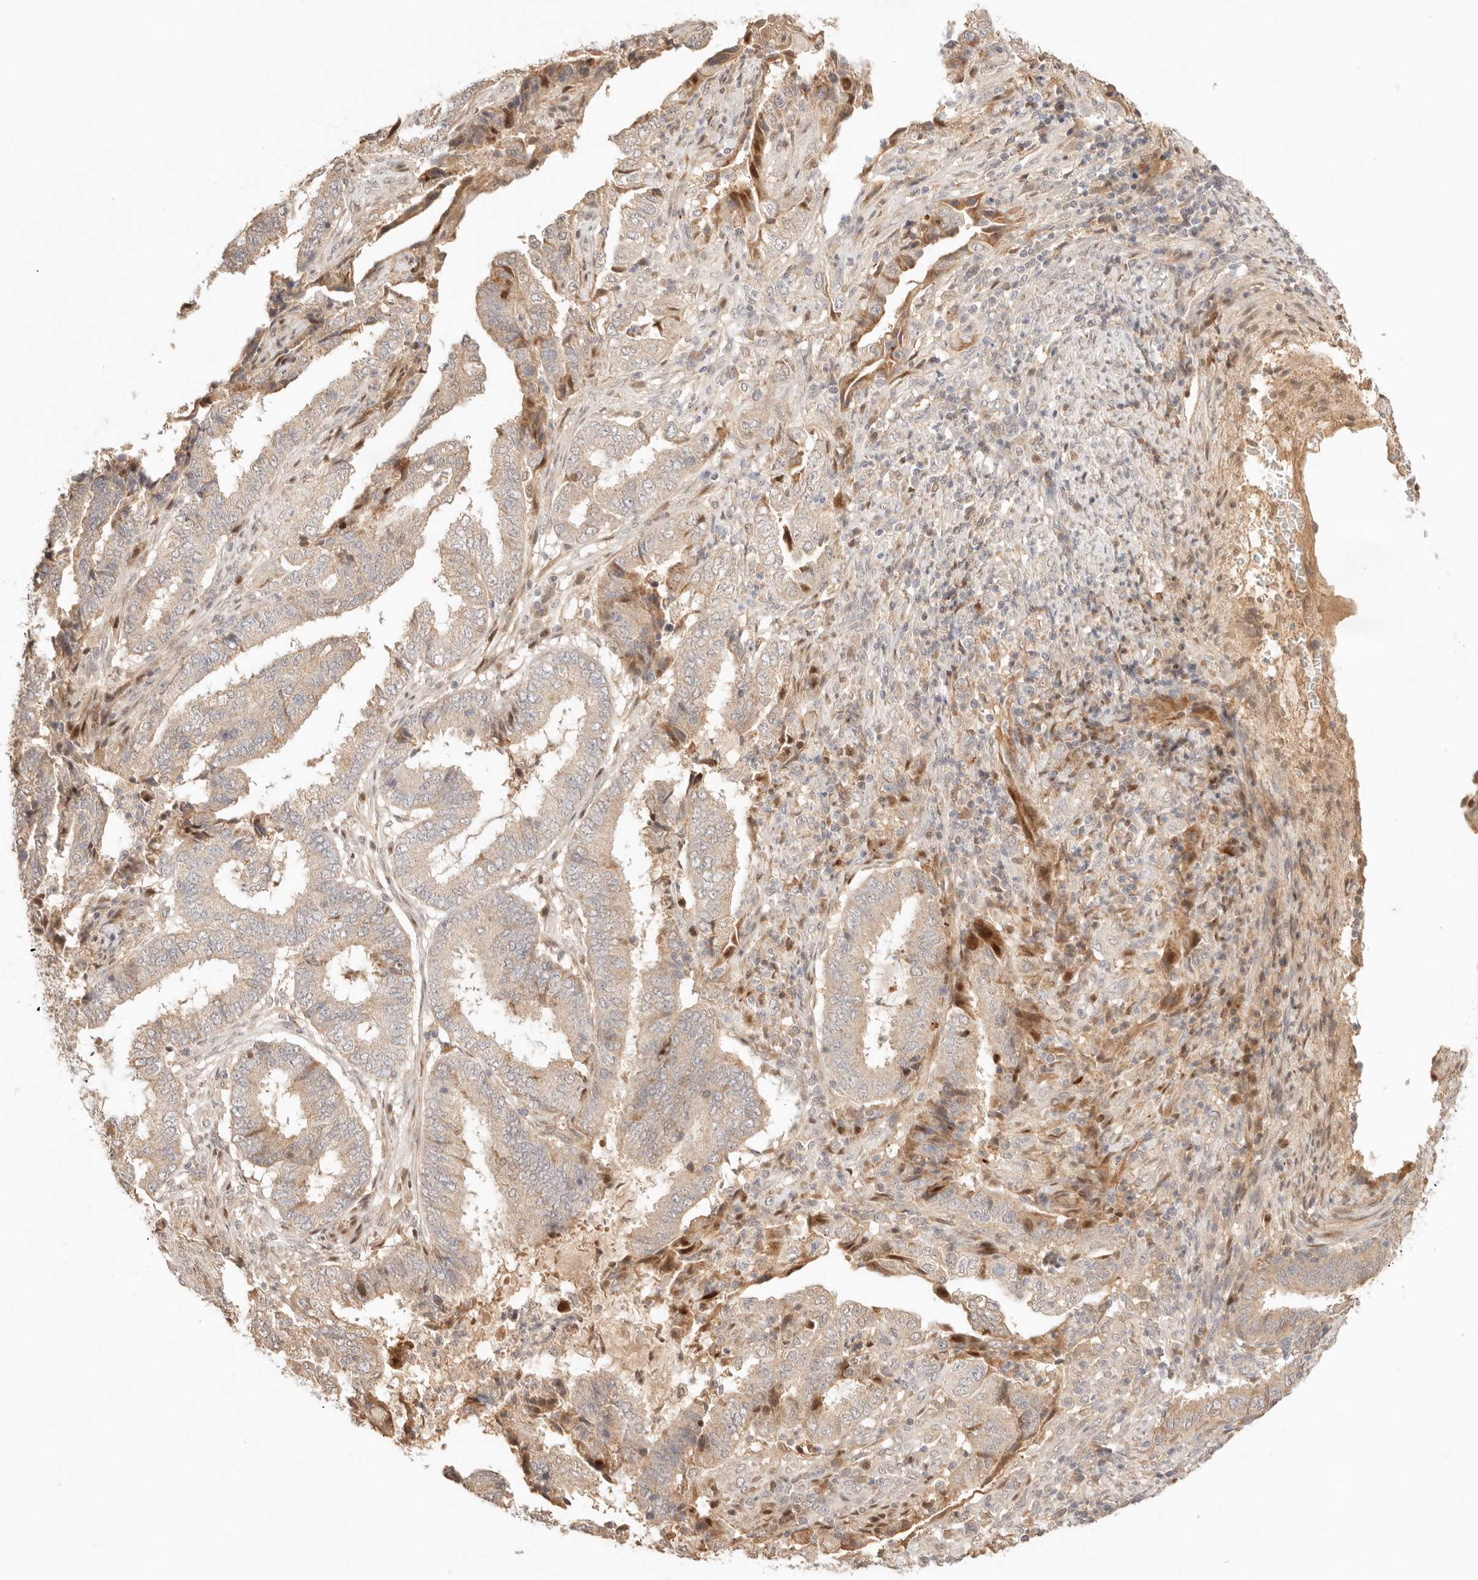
{"staining": {"intensity": "moderate", "quantity": "<25%", "location": "cytoplasmic/membranous"}, "tissue": "endometrial cancer", "cell_type": "Tumor cells", "image_type": "cancer", "snomed": [{"axis": "morphology", "description": "Adenocarcinoma, NOS"}, {"axis": "topography", "description": "Endometrium"}], "caption": "Immunohistochemistry (IHC) of human adenocarcinoma (endometrial) displays low levels of moderate cytoplasmic/membranous positivity in approximately <25% of tumor cells. The staining was performed using DAB (3,3'-diaminobenzidine) to visualize the protein expression in brown, while the nuclei were stained in blue with hematoxylin (Magnification: 20x).", "gene": "PHLDA3", "patient": {"sex": "female", "age": 51}}